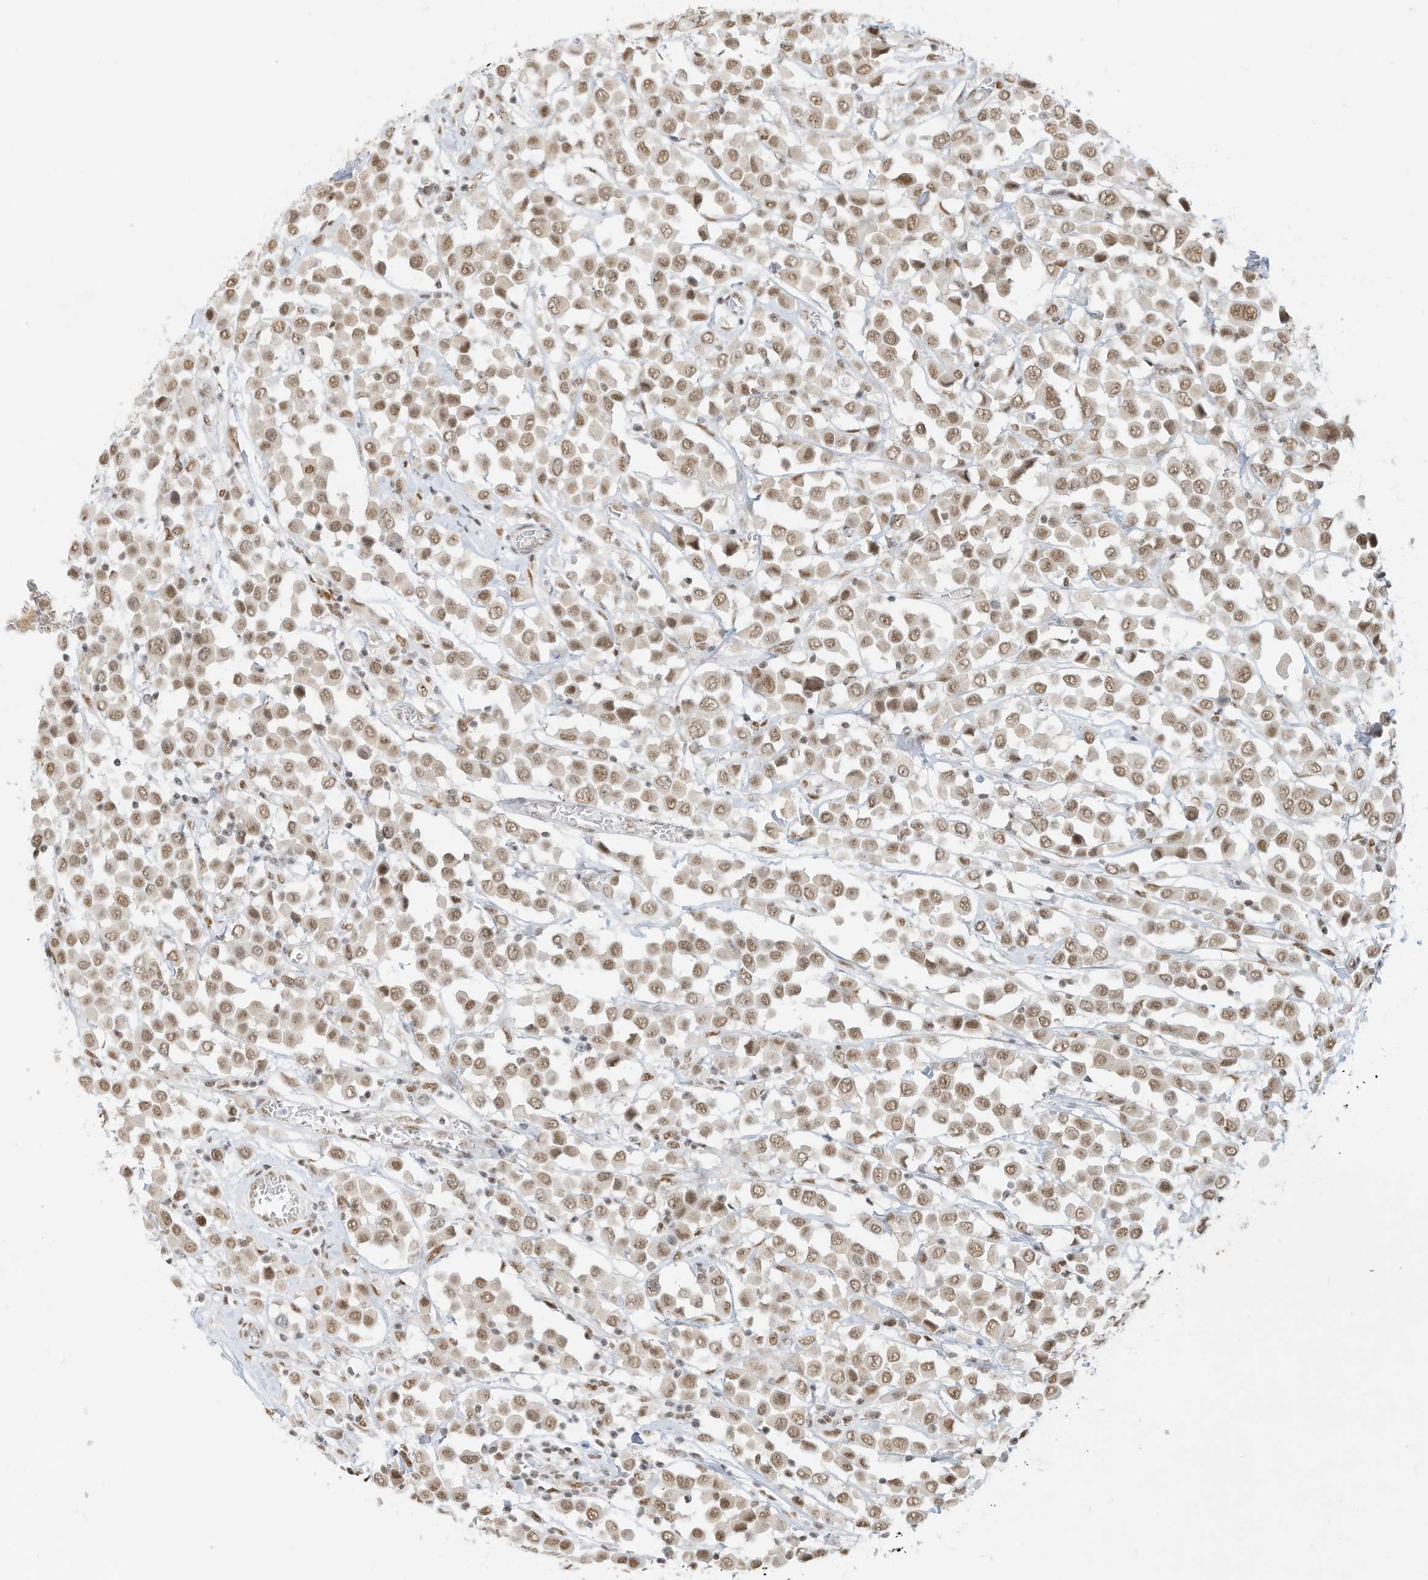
{"staining": {"intensity": "moderate", "quantity": ">75%", "location": "nuclear"}, "tissue": "breast cancer", "cell_type": "Tumor cells", "image_type": "cancer", "snomed": [{"axis": "morphology", "description": "Duct carcinoma"}, {"axis": "topography", "description": "Breast"}], "caption": "A histopathology image showing moderate nuclear positivity in approximately >75% of tumor cells in breast invasive ductal carcinoma, as visualized by brown immunohistochemical staining.", "gene": "NHSL1", "patient": {"sex": "female", "age": 61}}